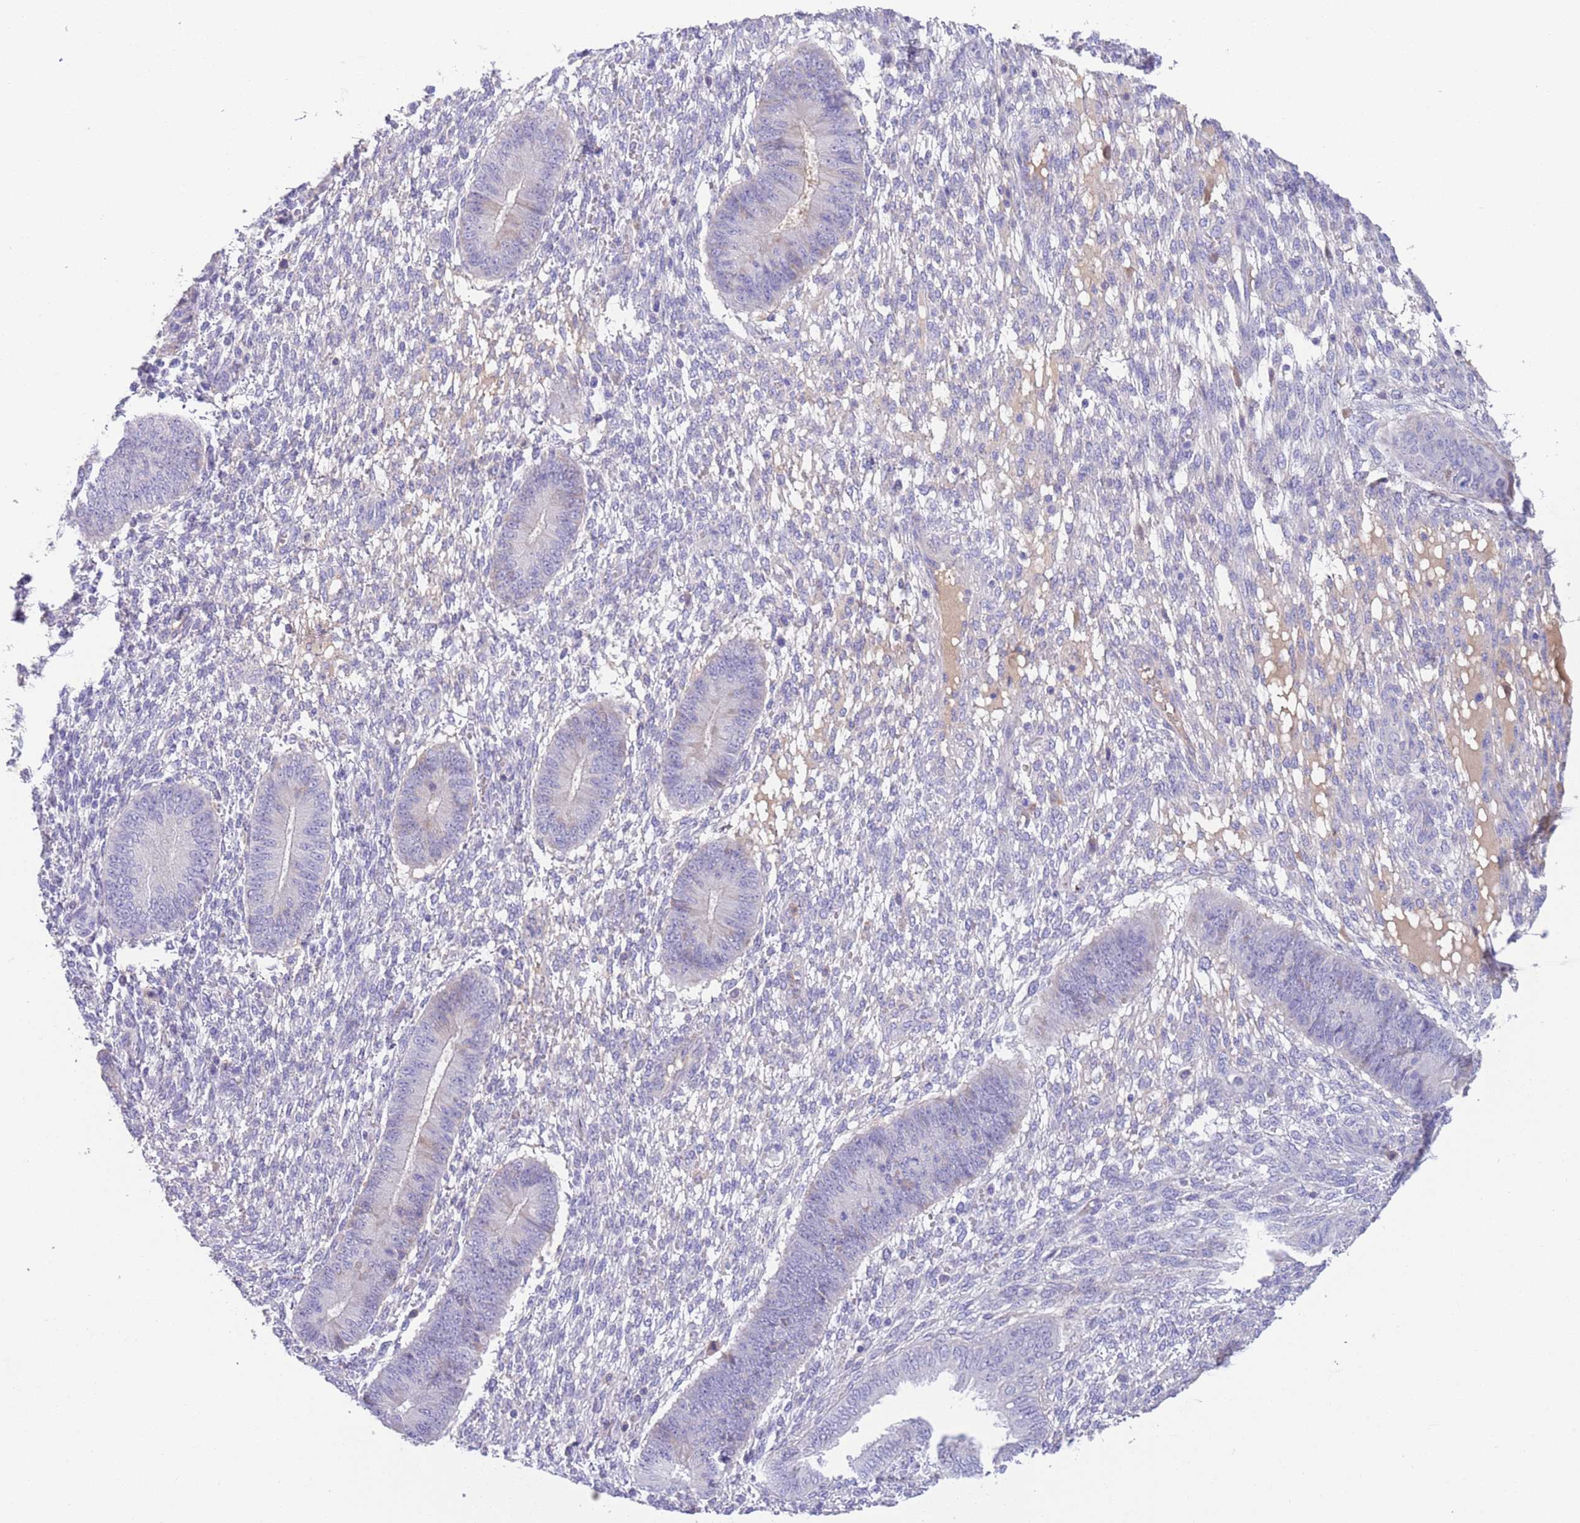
{"staining": {"intensity": "negative", "quantity": "none", "location": "none"}, "tissue": "endometrium", "cell_type": "Cells in endometrial stroma", "image_type": "normal", "snomed": [{"axis": "morphology", "description": "Normal tissue, NOS"}, {"axis": "topography", "description": "Endometrium"}], "caption": "The histopathology image shows no staining of cells in endometrial stroma in unremarkable endometrium. The staining is performed using DAB (3,3'-diaminobenzidine) brown chromogen with nuclei counter-stained in using hematoxylin.", "gene": "IGFL4", "patient": {"sex": "female", "age": 49}}